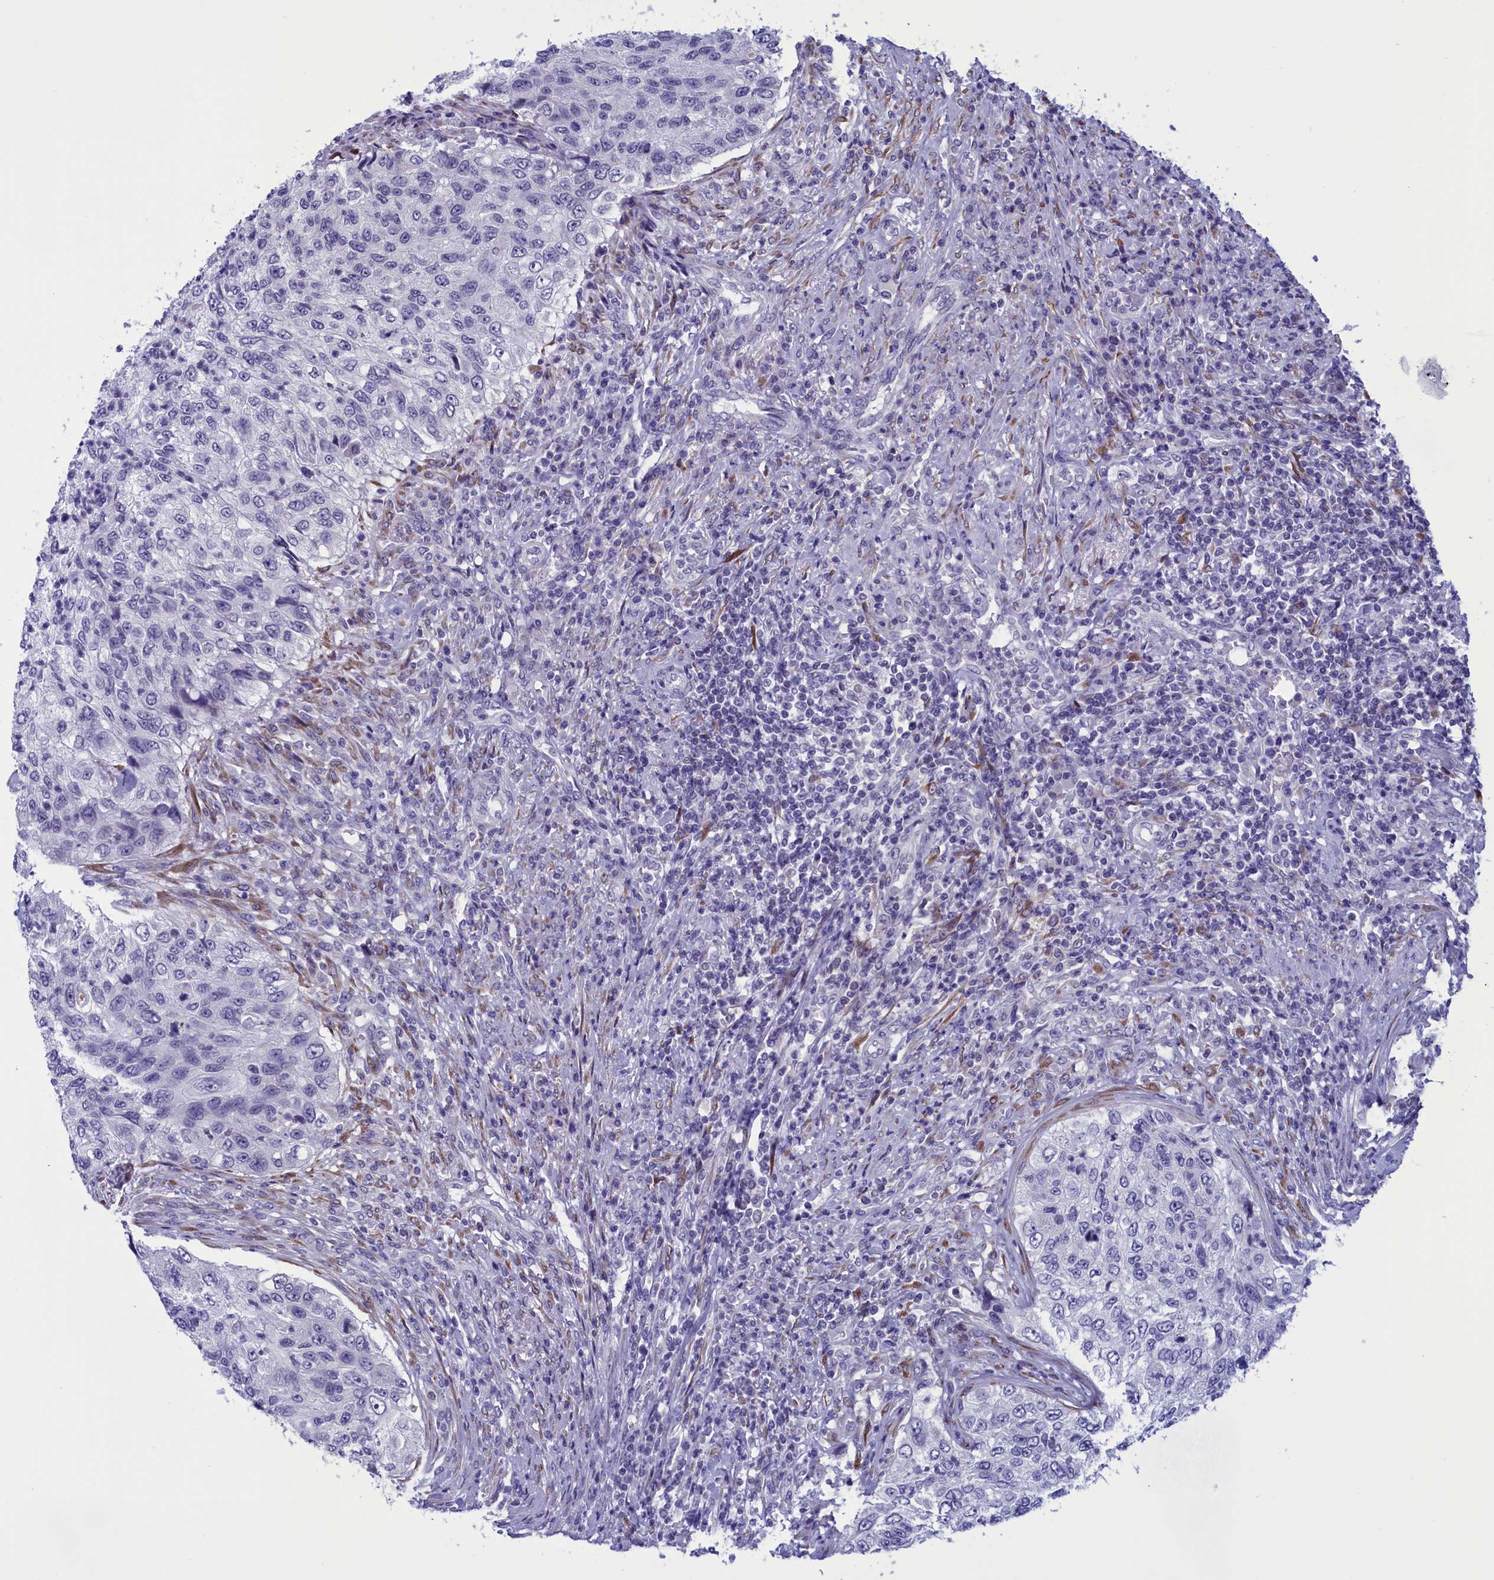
{"staining": {"intensity": "negative", "quantity": "none", "location": "none"}, "tissue": "urothelial cancer", "cell_type": "Tumor cells", "image_type": "cancer", "snomed": [{"axis": "morphology", "description": "Urothelial carcinoma, High grade"}, {"axis": "topography", "description": "Urinary bladder"}], "caption": "Immunohistochemistry (IHC) photomicrograph of neoplastic tissue: urothelial cancer stained with DAB shows no significant protein expression in tumor cells.", "gene": "PARS2", "patient": {"sex": "female", "age": 60}}